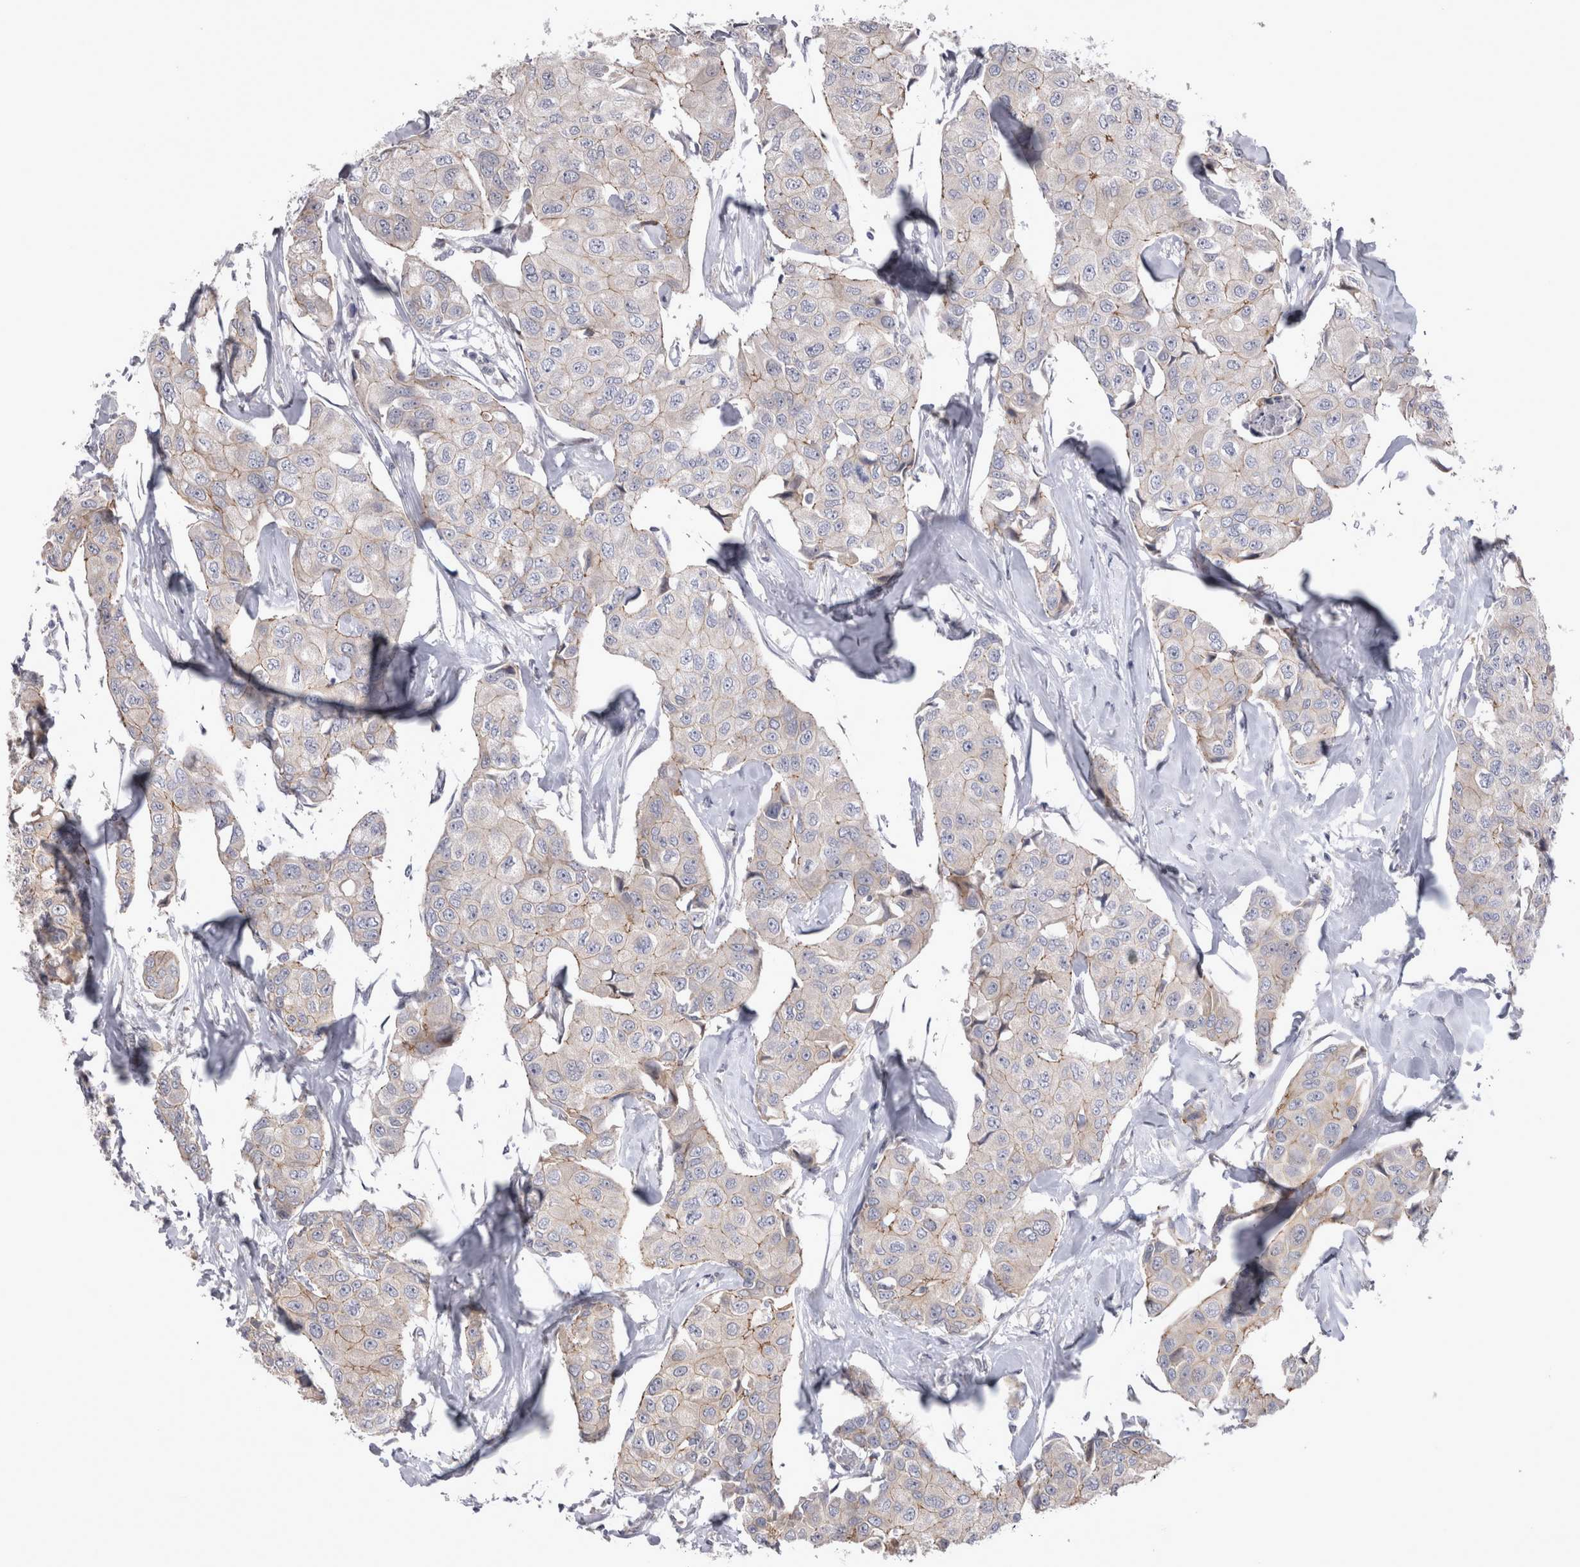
{"staining": {"intensity": "weak", "quantity": "<25%", "location": "cytoplasmic/membranous"}, "tissue": "breast cancer", "cell_type": "Tumor cells", "image_type": "cancer", "snomed": [{"axis": "morphology", "description": "Duct carcinoma"}, {"axis": "topography", "description": "Breast"}], "caption": "This is an immunohistochemistry (IHC) image of human breast cancer (infiltrating ductal carcinoma). There is no positivity in tumor cells.", "gene": "NENF", "patient": {"sex": "female", "age": 80}}